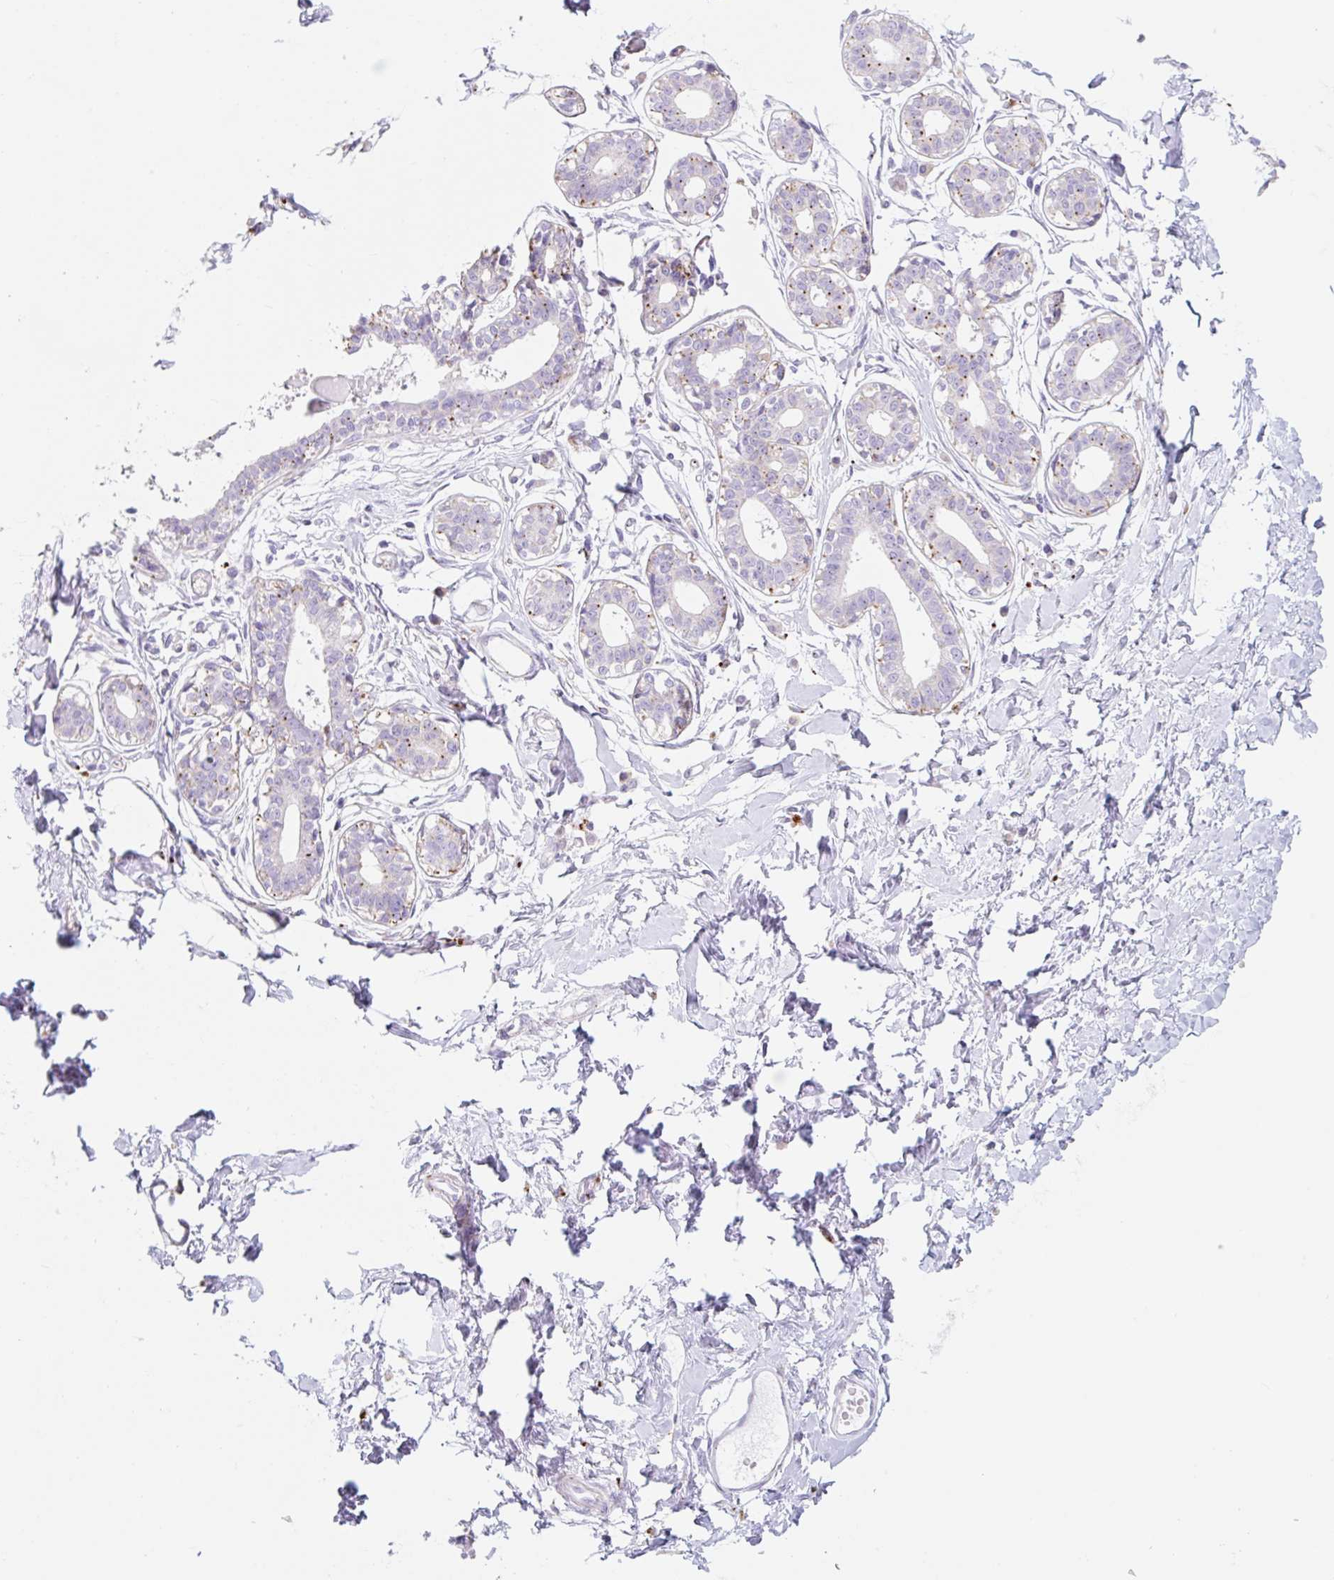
{"staining": {"intensity": "negative", "quantity": "none", "location": "none"}, "tissue": "breast", "cell_type": "Adipocytes", "image_type": "normal", "snomed": [{"axis": "morphology", "description": "Normal tissue, NOS"}, {"axis": "topography", "description": "Breast"}], "caption": "High magnification brightfield microscopy of normal breast stained with DAB (3,3'-diaminobenzidine) (brown) and counterstained with hematoxylin (blue): adipocytes show no significant positivity. (Immunohistochemistry (ihc), brightfield microscopy, high magnification).", "gene": "CLEC3A", "patient": {"sex": "female", "age": 45}}